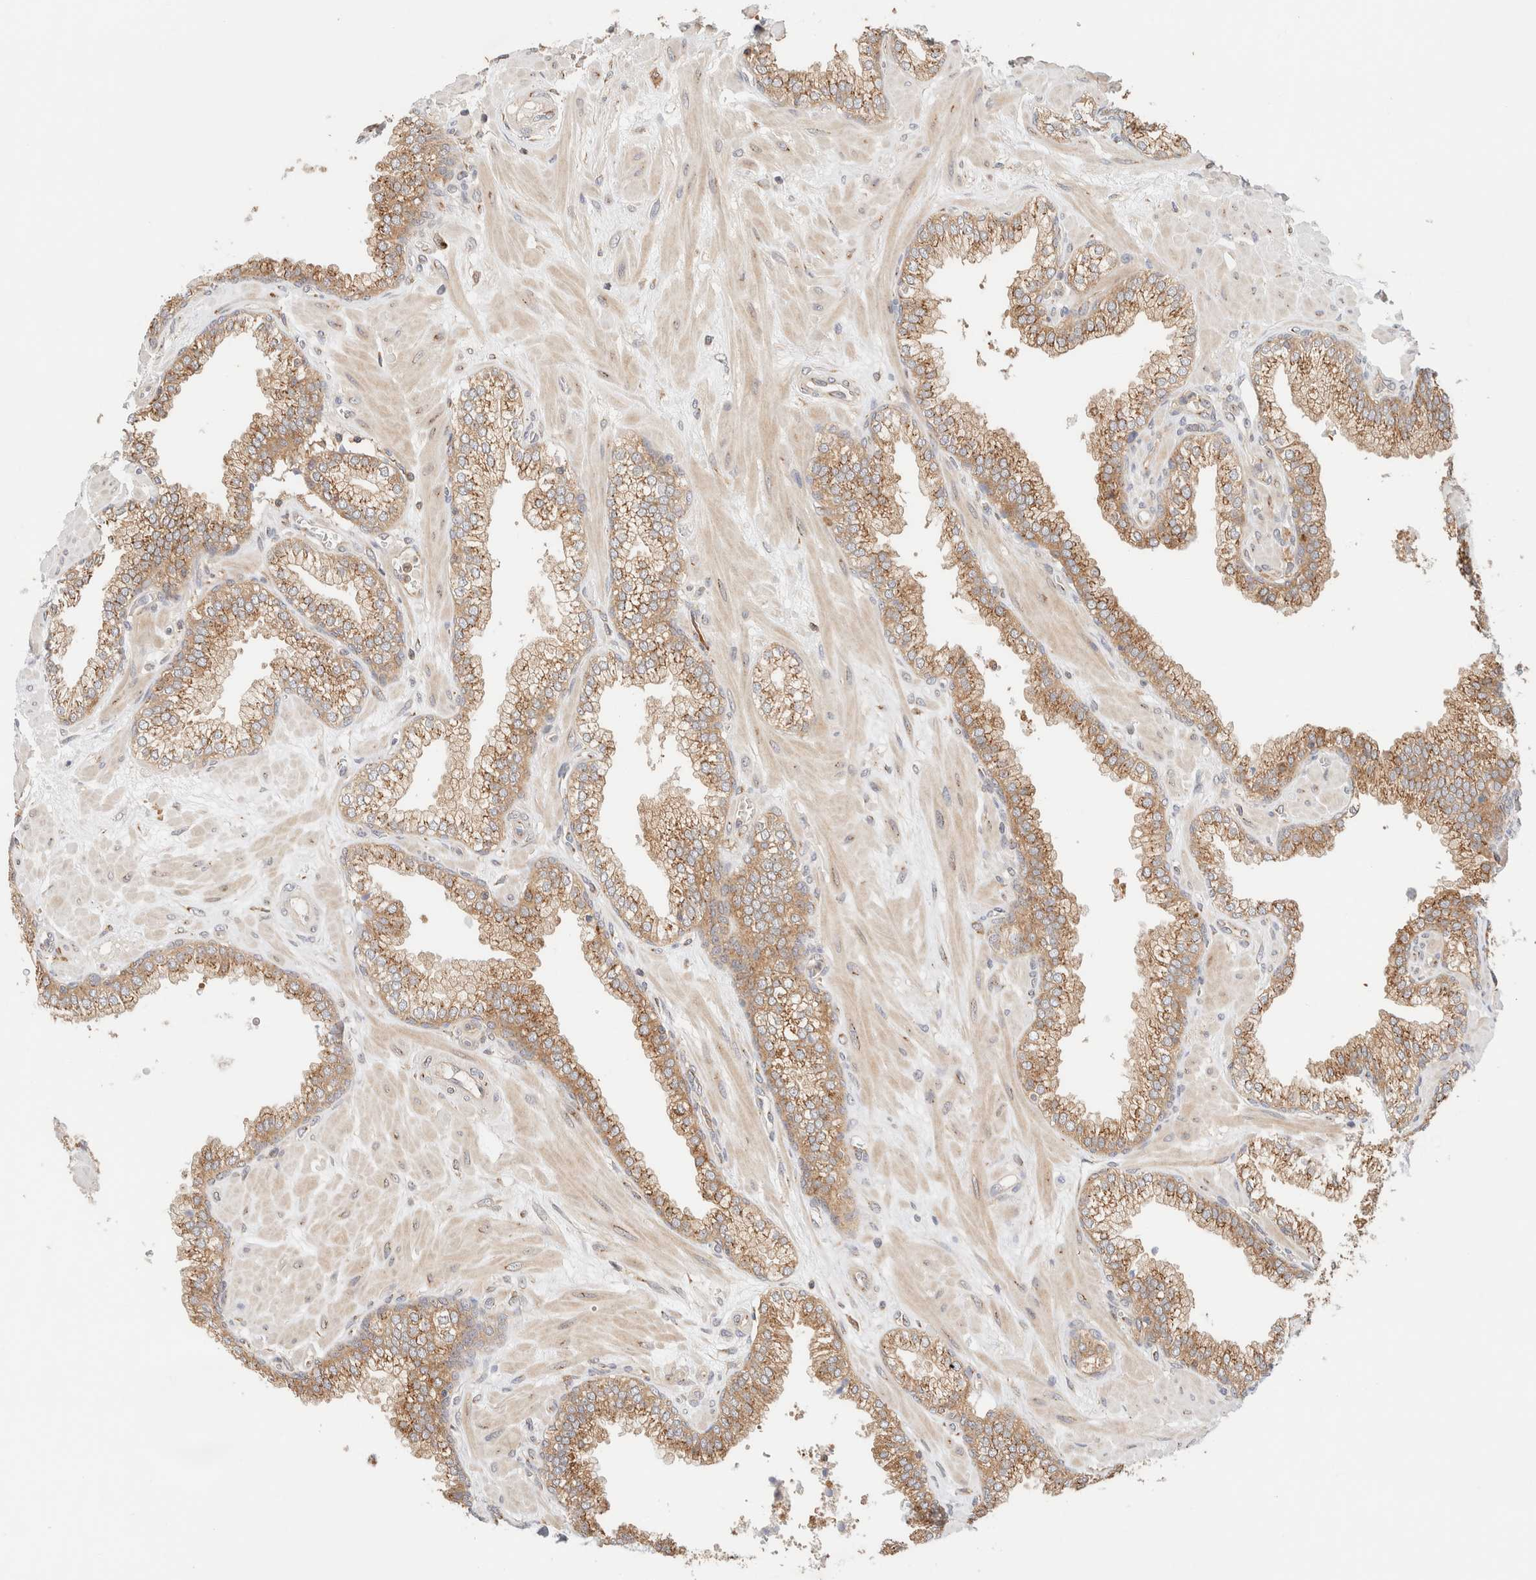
{"staining": {"intensity": "moderate", "quantity": ">75%", "location": "cytoplasmic/membranous"}, "tissue": "prostate", "cell_type": "Glandular cells", "image_type": "normal", "snomed": [{"axis": "morphology", "description": "Normal tissue, NOS"}, {"axis": "morphology", "description": "Urothelial carcinoma, Low grade"}, {"axis": "topography", "description": "Urinary bladder"}, {"axis": "topography", "description": "Prostate"}], "caption": "Immunohistochemical staining of normal human prostate shows moderate cytoplasmic/membranous protein staining in approximately >75% of glandular cells.", "gene": "RABEP1", "patient": {"sex": "male", "age": 60}}